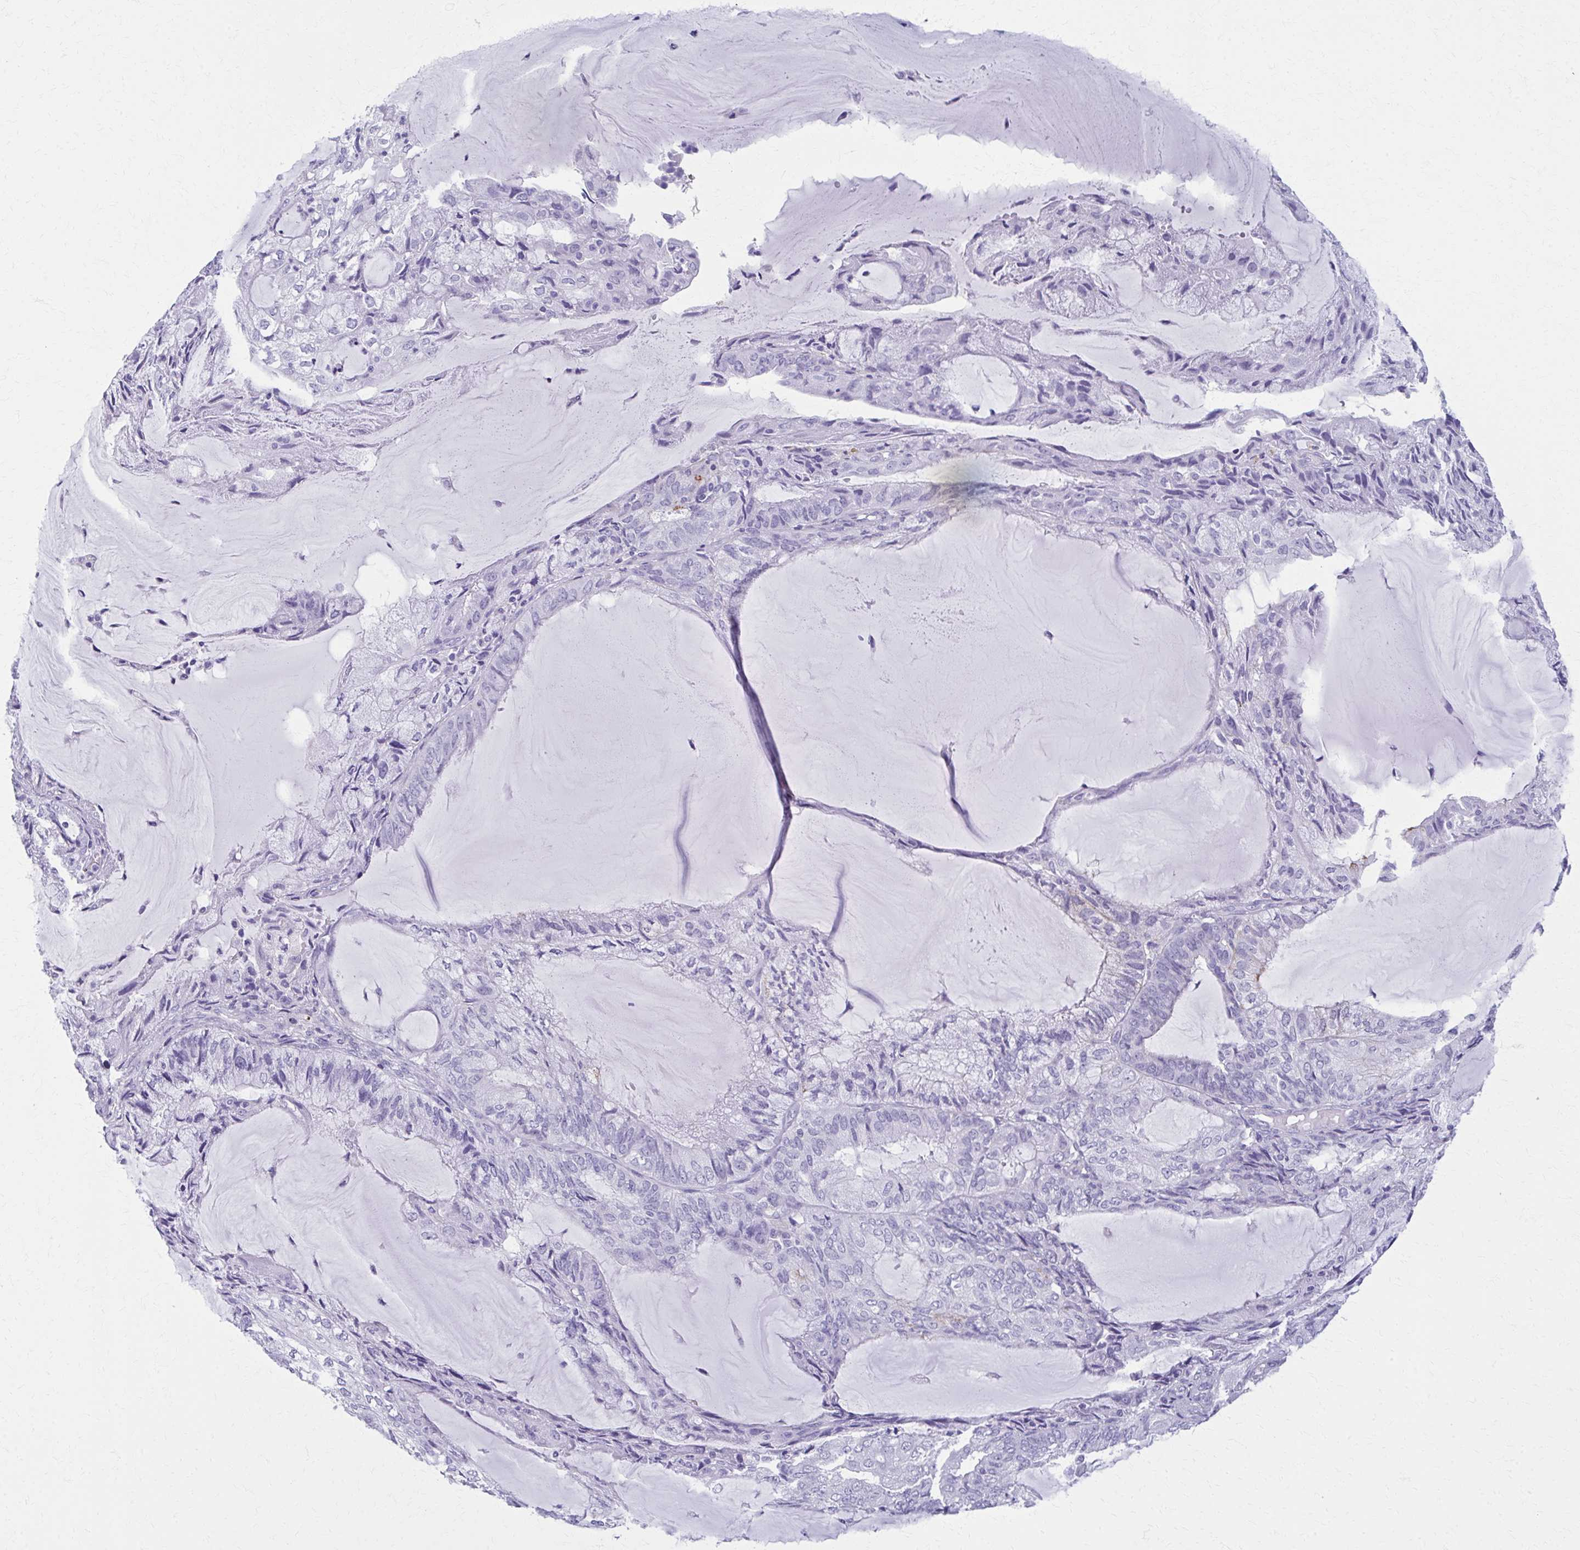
{"staining": {"intensity": "moderate", "quantity": "<25%", "location": "cytoplasmic/membranous"}, "tissue": "endometrial cancer", "cell_type": "Tumor cells", "image_type": "cancer", "snomed": [{"axis": "morphology", "description": "Adenocarcinoma, NOS"}, {"axis": "topography", "description": "Endometrium"}], "caption": "Endometrial cancer stained with a protein marker demonstrates moderate staining in tumor cells.", "gene": "MPLKIP", "patient": {"sex": "female", "age": 81}}